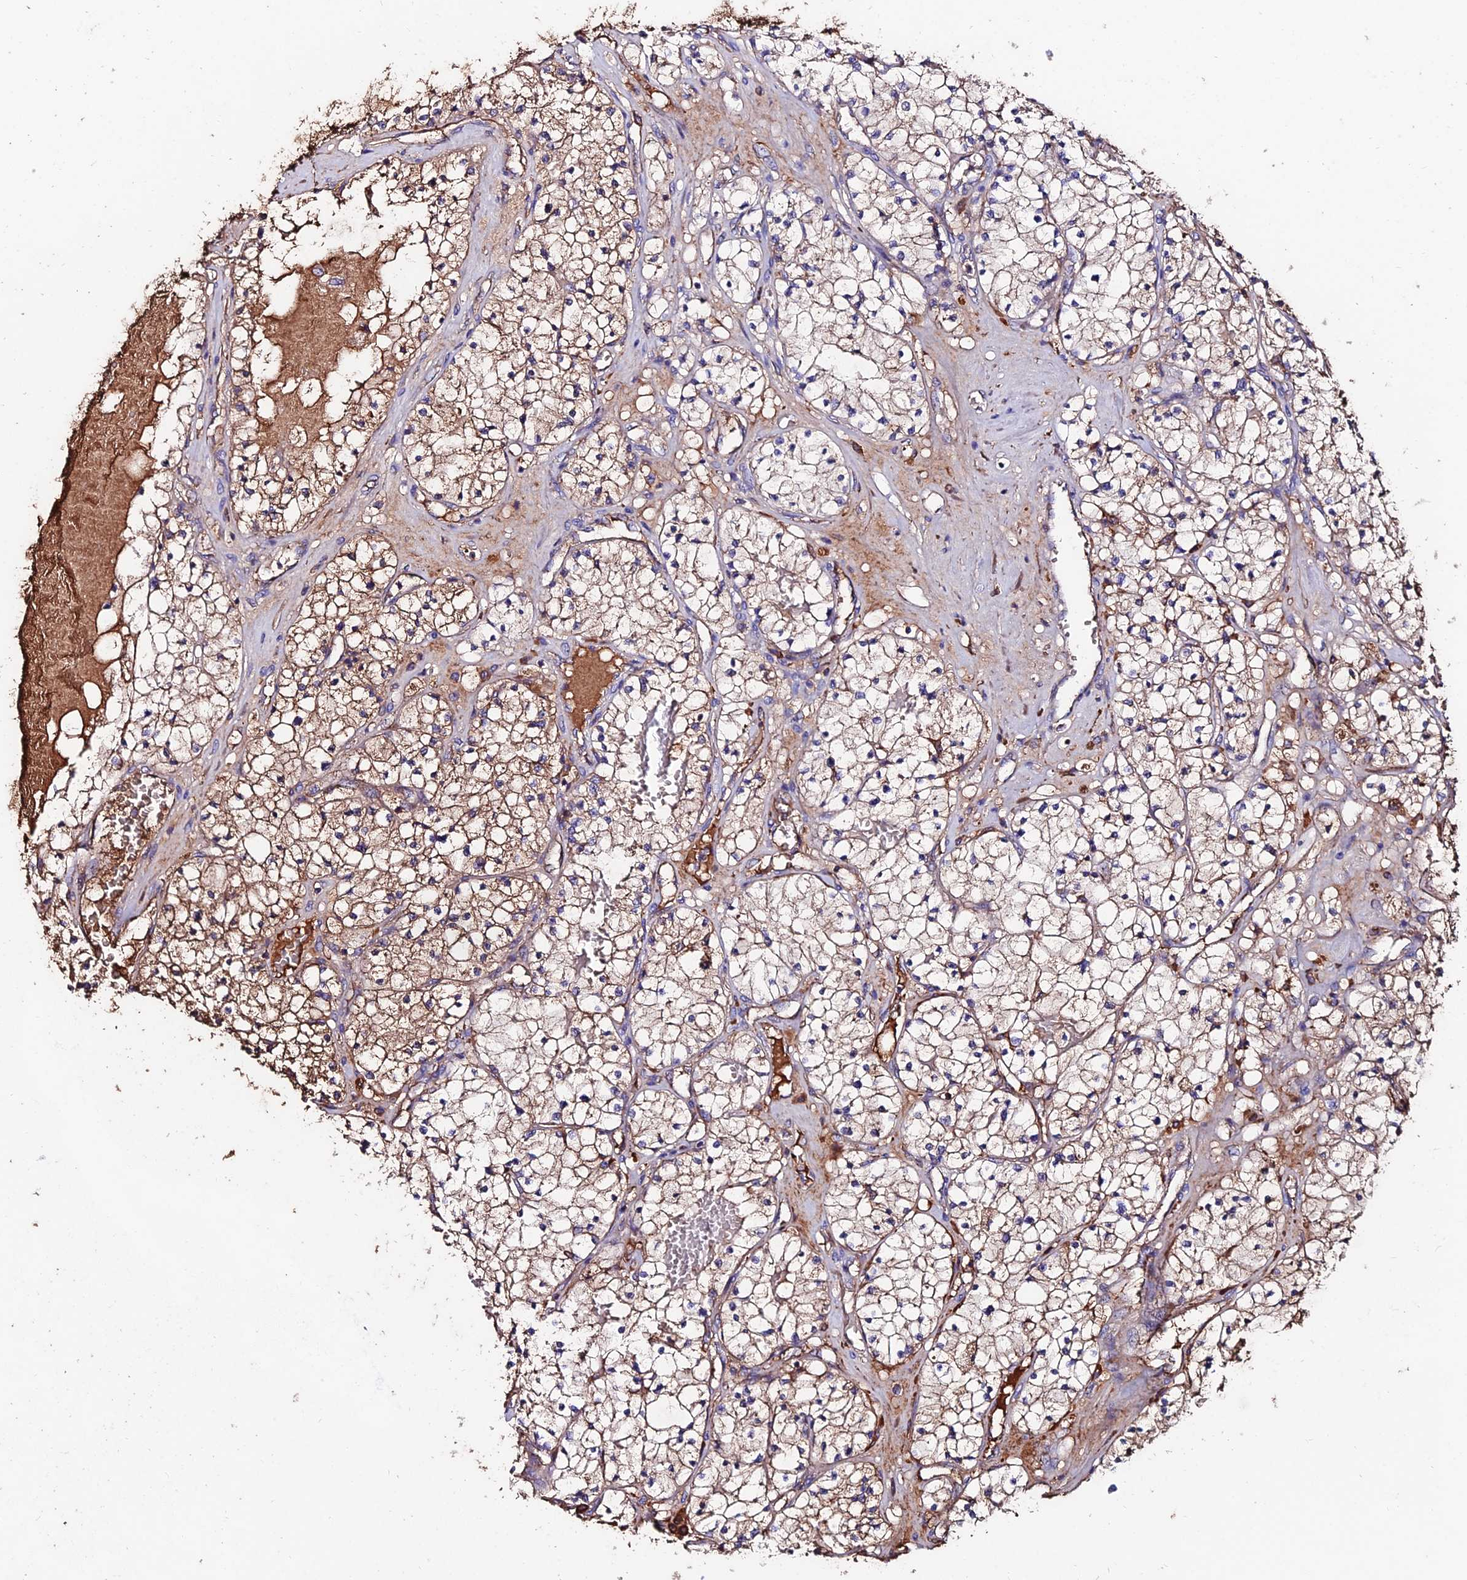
{"staining": {"intensity": "weak", "quantity": ">75%", "location": "cytoplasmic/membranous"}, "tissue": "renal cancer", "cell_type": "Tumor cells", "image_type": "cancer", "snomed": [{"axis": "morphology", "description": "Normal tissue, NOS"}, {"axis": "morphology", "description": "Adenocarcinoma, NOS"}, {"axis": "topography", "description": "Kidney"}], "caption": "High-magnification brightfield microscopy of renal cancer stained with DAB (brown) and counterstained with hematoxylin (blue). tumor cells exhibit weak cytoplasmic/membranous positivity is appreciated in approximately>75% of cells. (DAB (3,3'-diaminobenzidine) IHC, brown staining for protein, blue staining for nuclei).", "gene": "SLC25A16", "patient": {"sex": "male", "age": 68}}